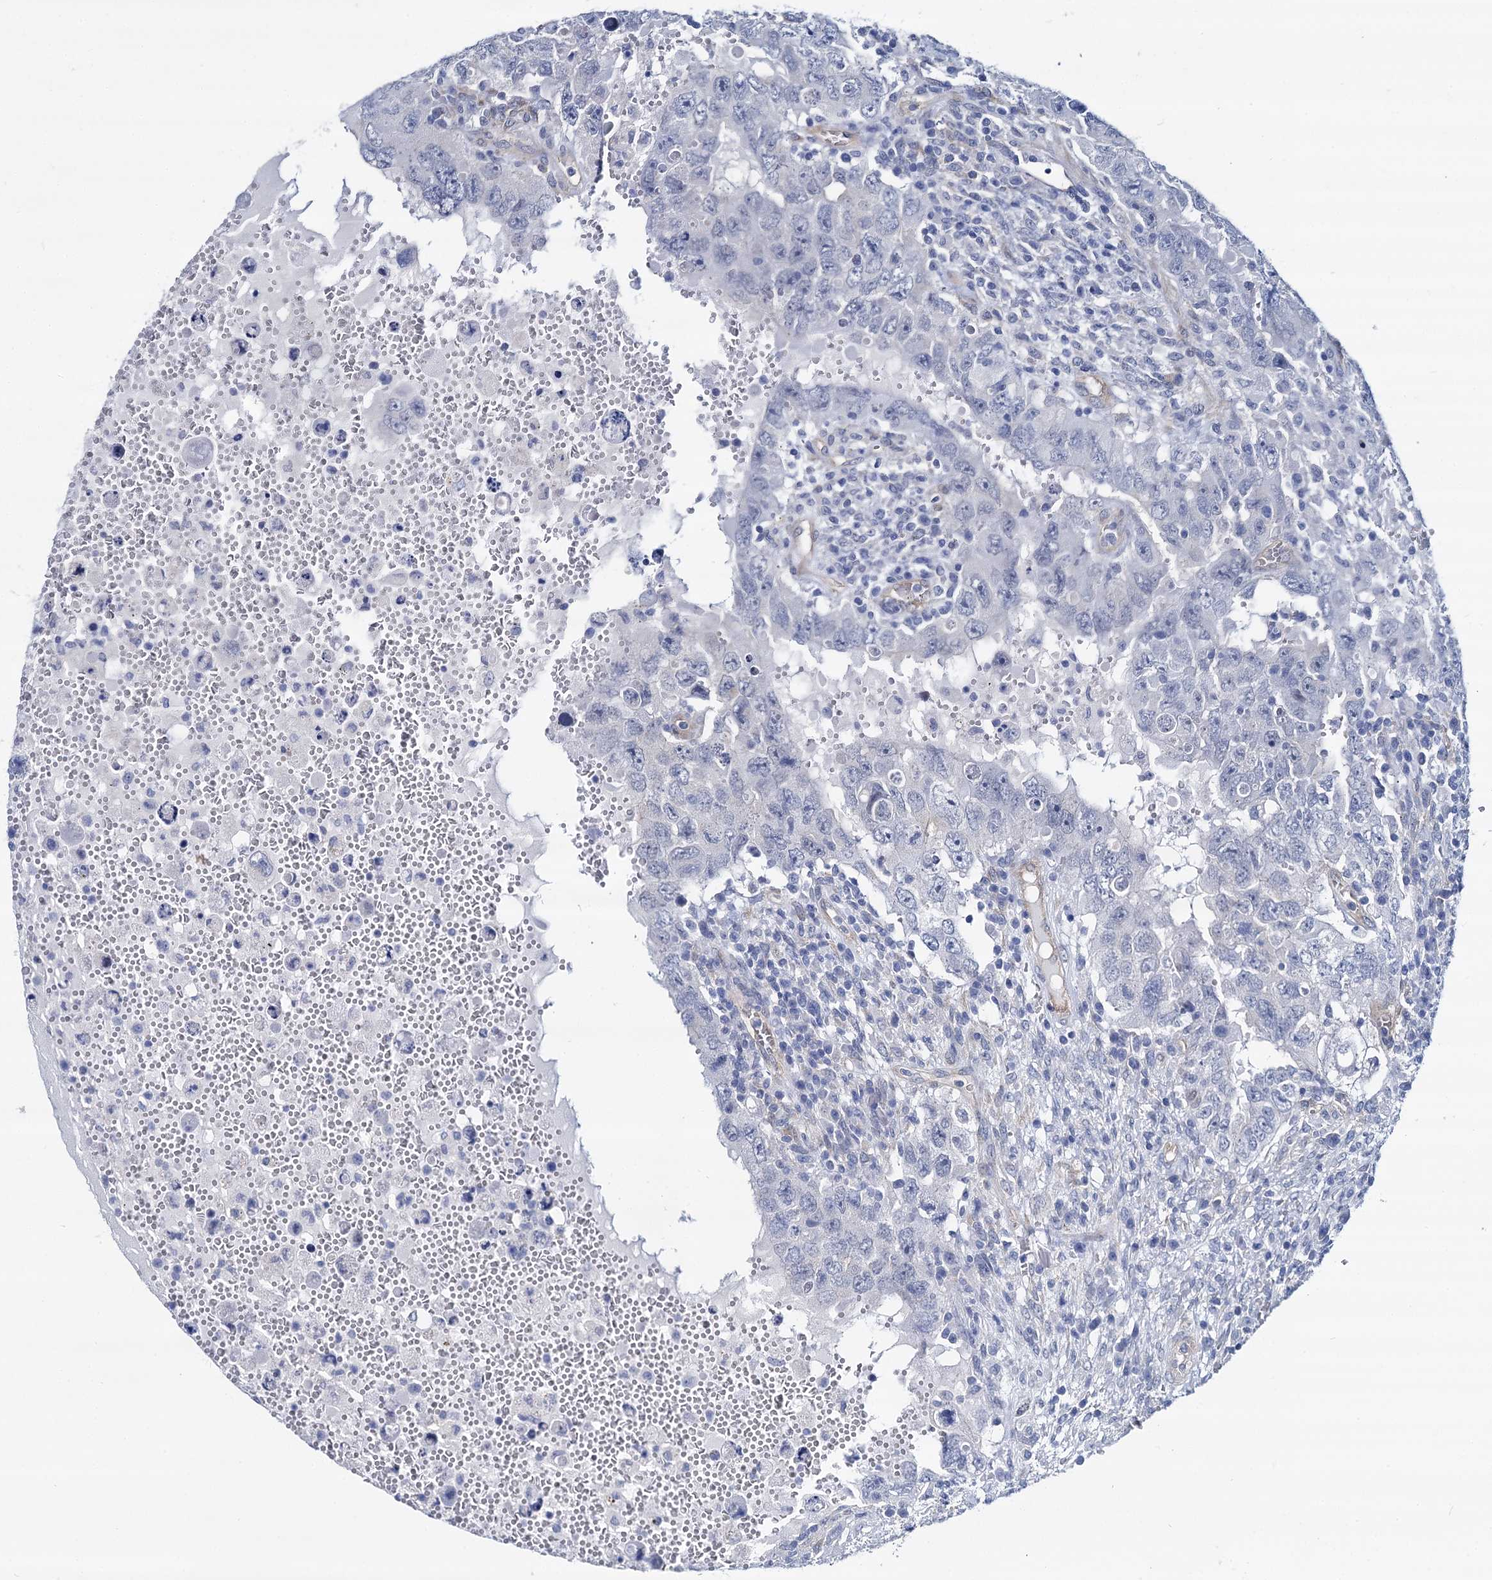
{"staining": {"intensity": "negative", "quantity": "none", "location": "none"}, "tissue": "testis cancer", "cell_type": "Tumor cells", "image_type": "cancer", "snomed": [{"axis": "morphology", "description": "Carcinoma, Embryonal, NOS"}, {"axis": "topography", "description": "Testis"}], "caption": "A histopathology image of human testis cancer (embryonal carcinoma) is negative for staining in tumor cells.", "gene": "STXBP1", "patient": {"sex": "male", "age": 26}}